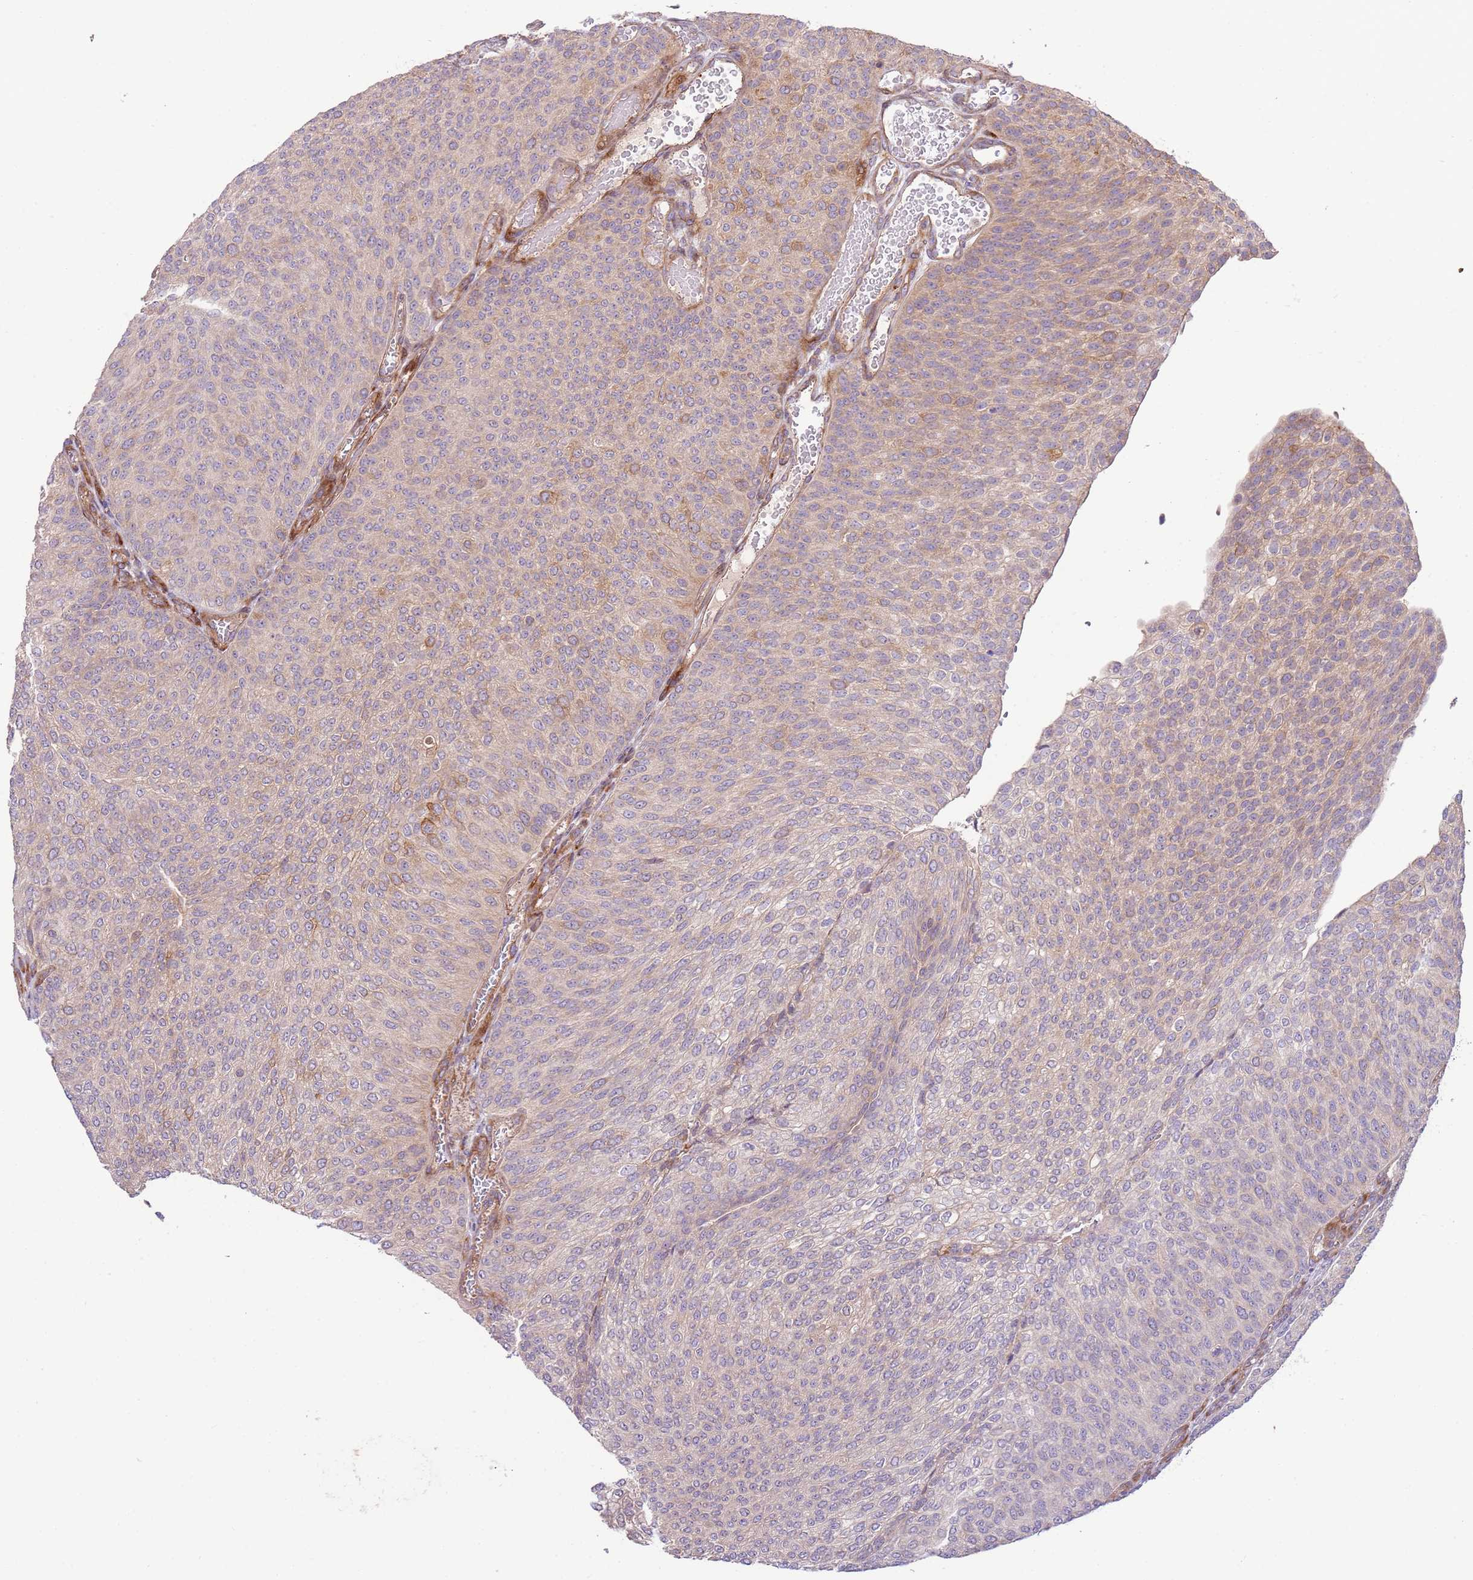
{"staining": {"intensity": "weak", "quantity": "<25%", "location": "cytoplasmic/membranous"}, "tissue": "urothelial cancer", "cell_type": "Tumor cells", "image_type": "cancer", "snomed": [{"axis": "morphology", "description": "Urothelial carcinoma, High grade"}, {"axis": "topography", "description": "Urinary bladder"}], "caption": "Immunohistochemical staining of human urothelial carcinoma (high-grade) exhibits no significant positivity in tumor cells.", "gene": "ZNF624", "patient": {"sex": "female", "age": 79}}